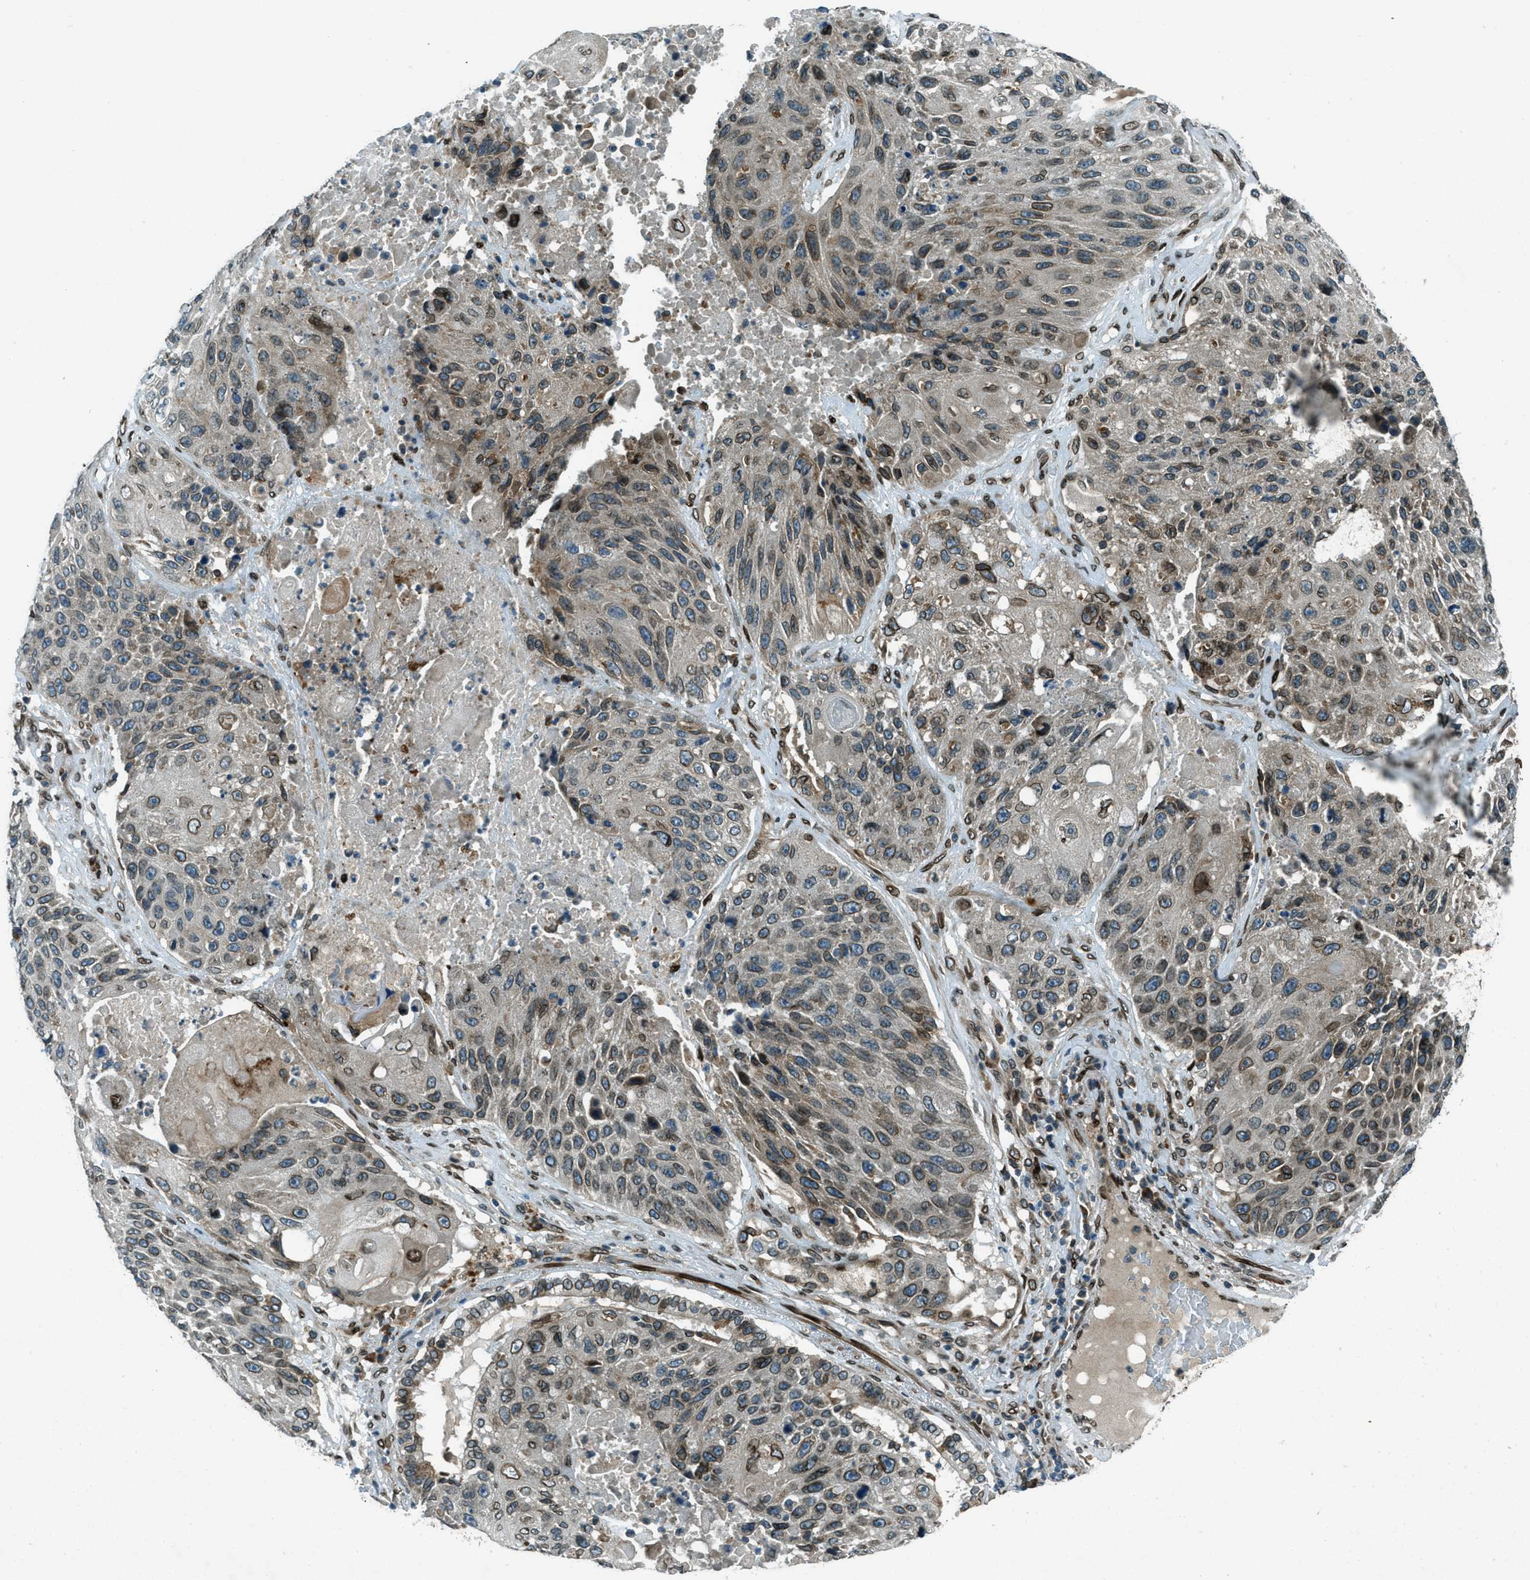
{"staining": {"intensity": "moderate", "quantity": ">75%", "location": "cytoplasmic/membranous,nuclear"}, "tissue": "lung cancer", "cell_type": "Tumor cells", "image_type": "cancer", "snomed": [{"axis": "morphology", "description": "Squamous cell carcinoma, NOS"}, {"axis": "topography", "description": "Lung"}], "caption": "This is an image of immunohistochemistry staining of lung squamous cell carcinoma, which shows moderate positivity in the cytoplasmic/membranous and nuclear of tumor cells.", "gene": "LEMD2", "patient": {"sex": "male", "age": 61}}